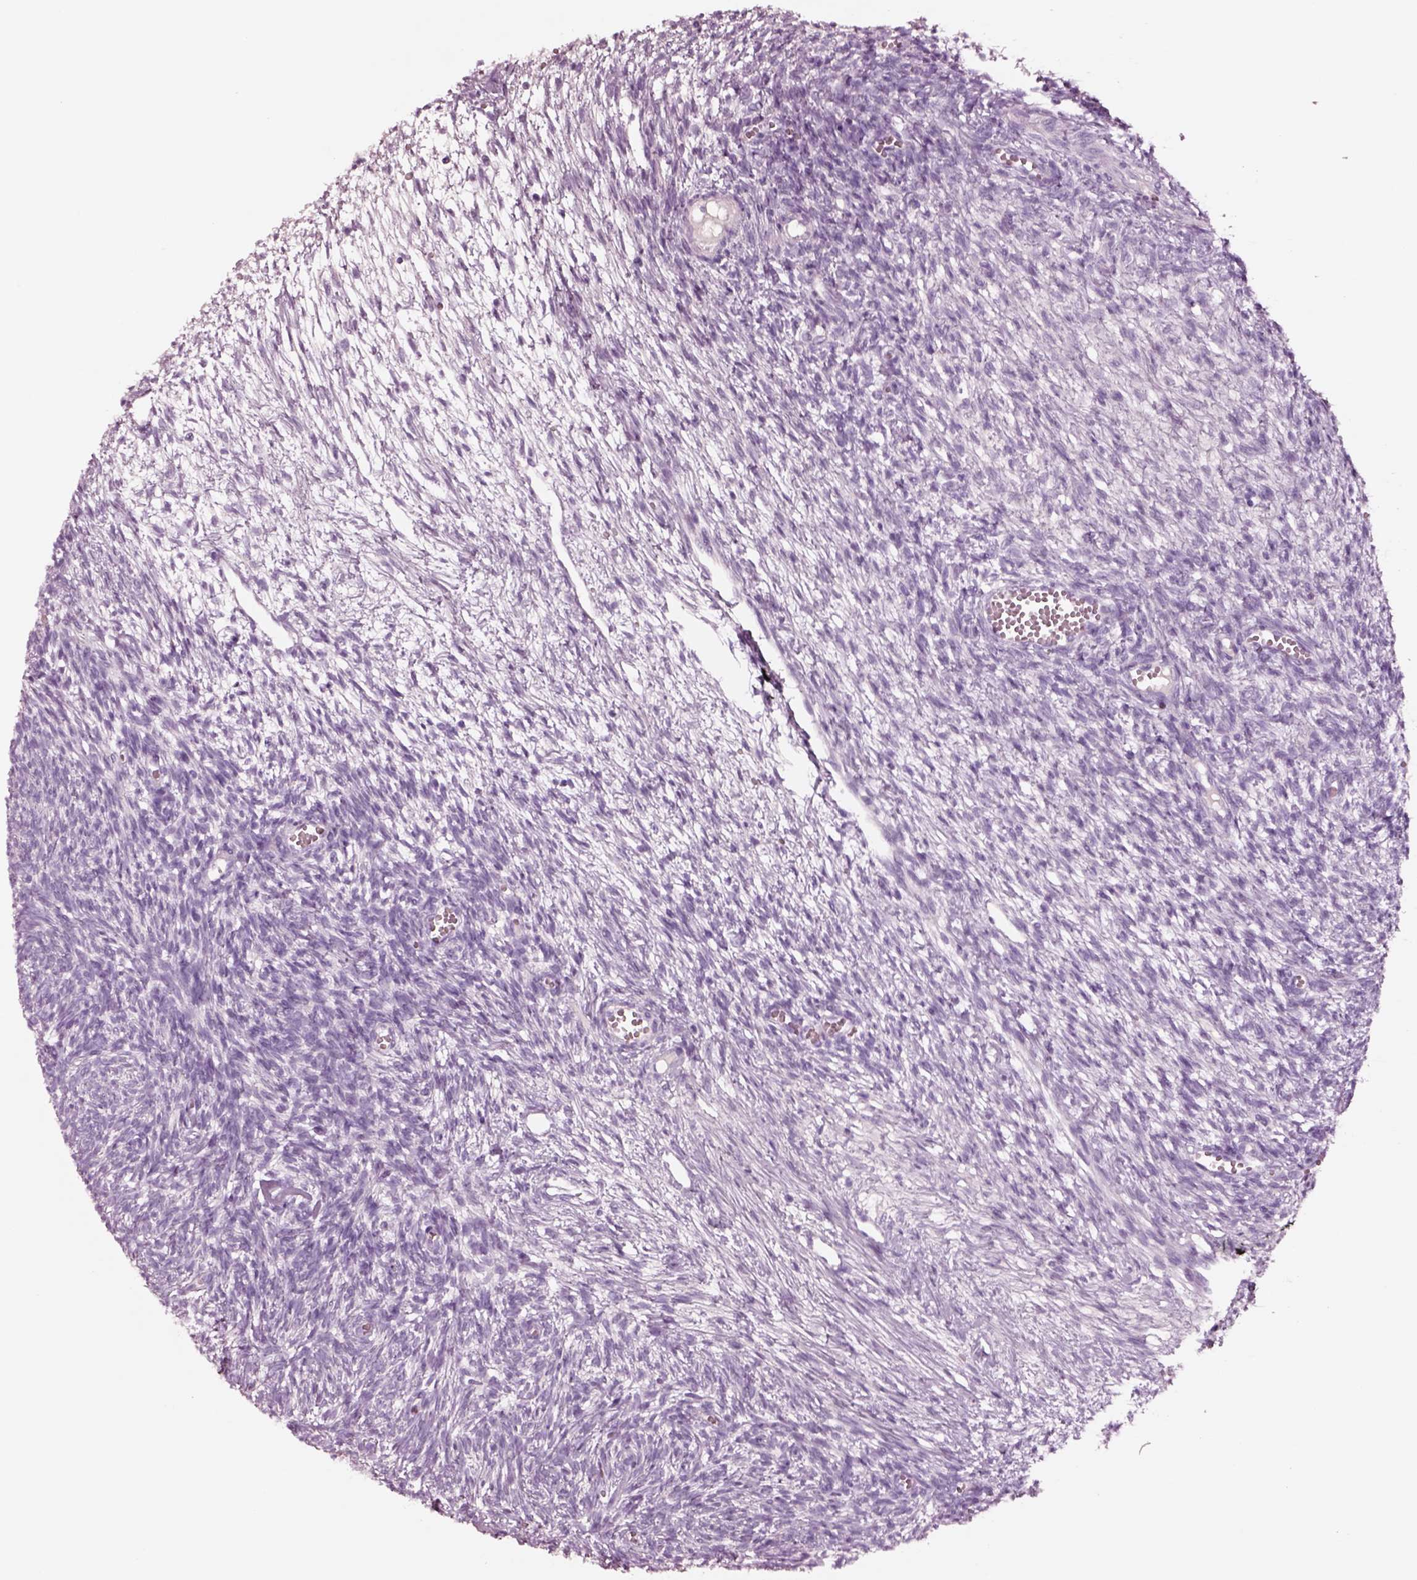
{"staining": {"intensity": "moderate", "quantity": ">75%", "location": "cytoplasmic/membranous"}, "tissue": "ovary", "cell_type": "Follicle cells", "image_type": "normal", "snomed": [{"axis": "morphology", "description": "Normal tissue, NOS"}, {"axis": "topography", "description": "Ovary"}], "caption": "Follicle cells show moderate cytoplasmic/membranous positivity in approximately >75% of cells in unremarkable ovary.", "gene": "NMRK2", "patient": {"sex": "female", "age": 43}}